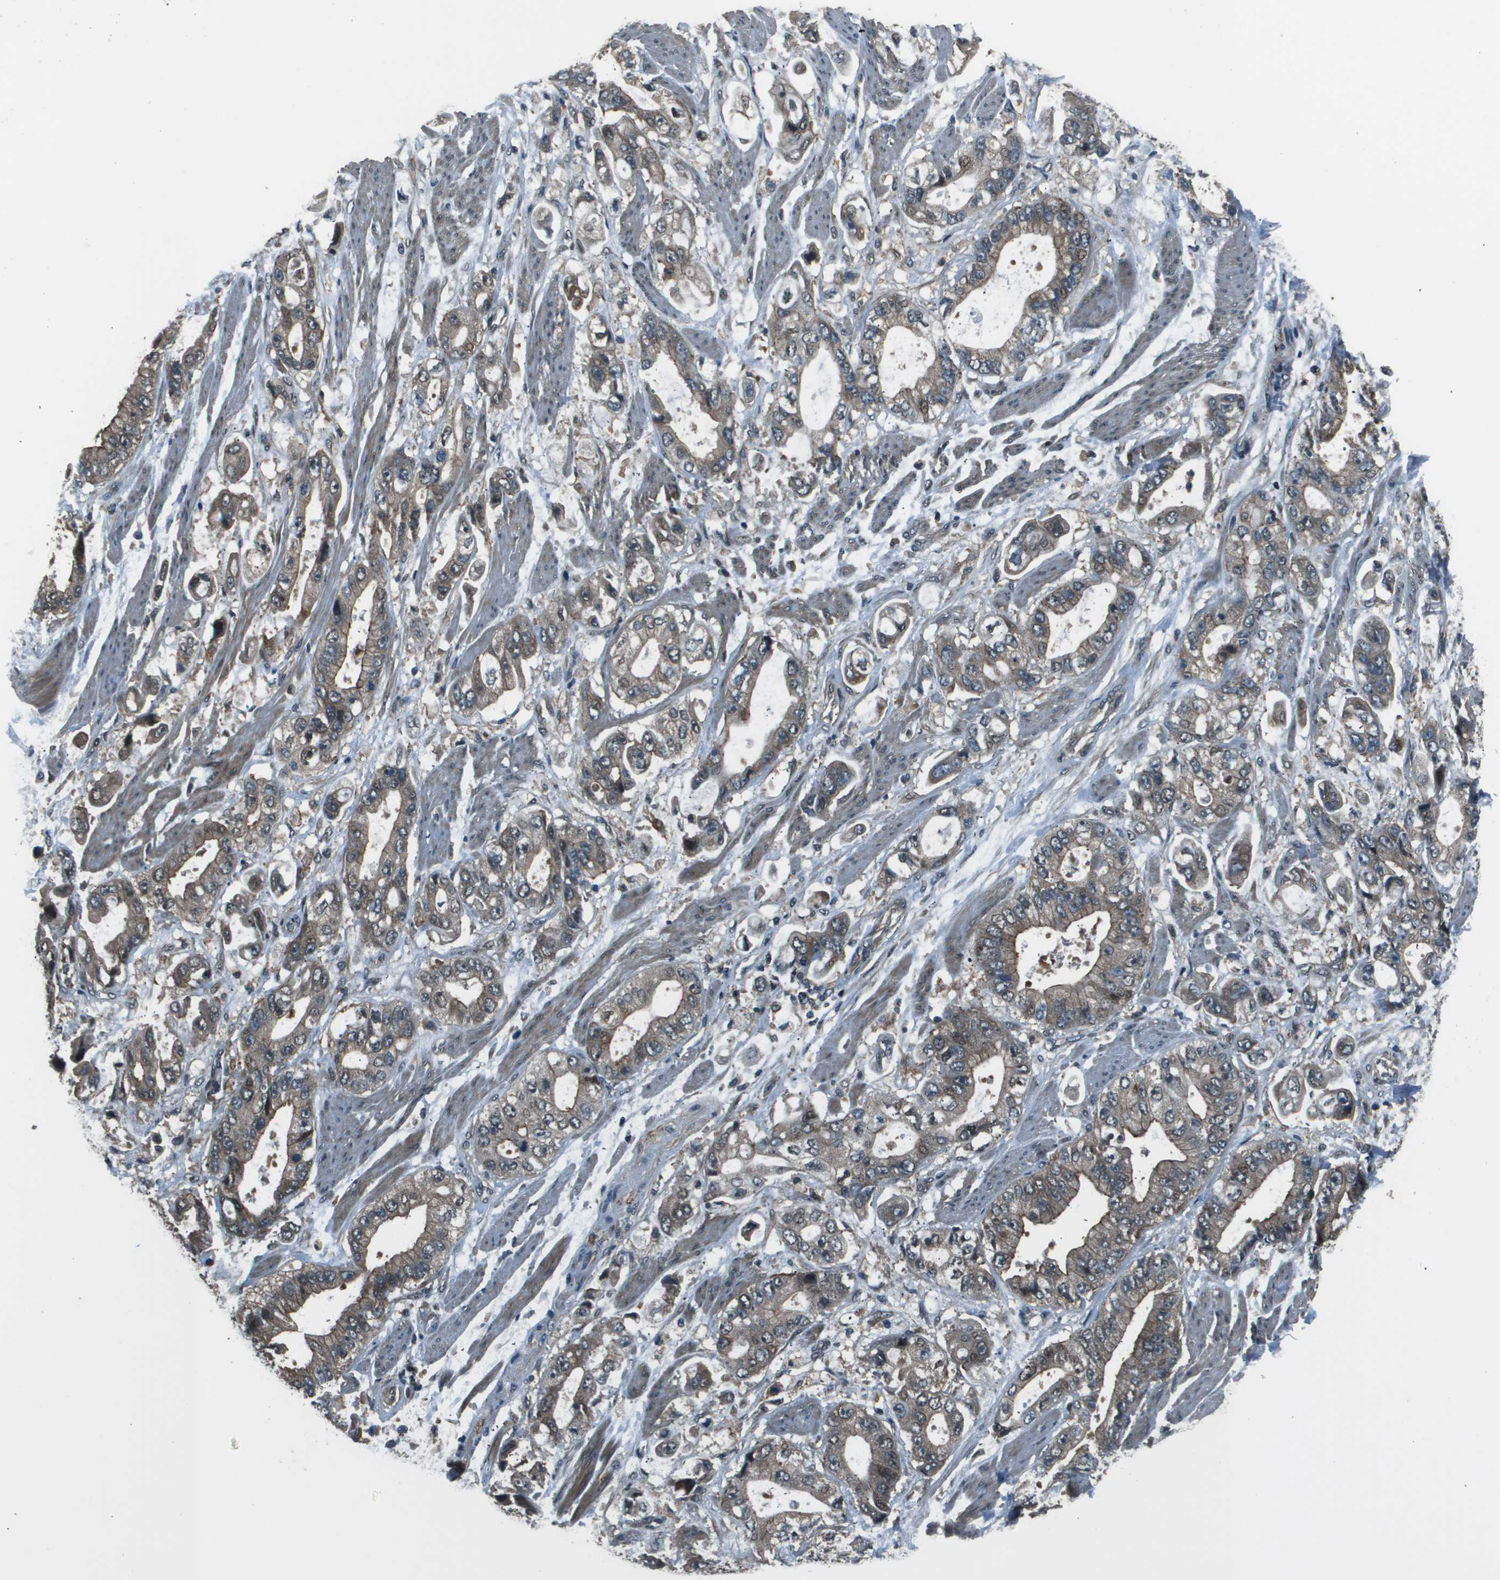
{"staining": {"intensity": "weak", "quantity": "<25%", "location": "cytoplasmic/membranous"}, "tissue": "stomach cancer", "cell_type": "Tumor cells", "image_type": "cancer", "snomed": [{"axis": "morphology", "description": "Normal tissue, NOS"}, {"axis": "morphology", "description": "Adenocarcinoma, NOS"}, {"axis": "topography", "description": "Stomach"}], "caption": "There is no significant expression in tumor cells of stomach cancer.", "gene": "ARHGEF11", "patient": {"sex": "male", "age": 62}}